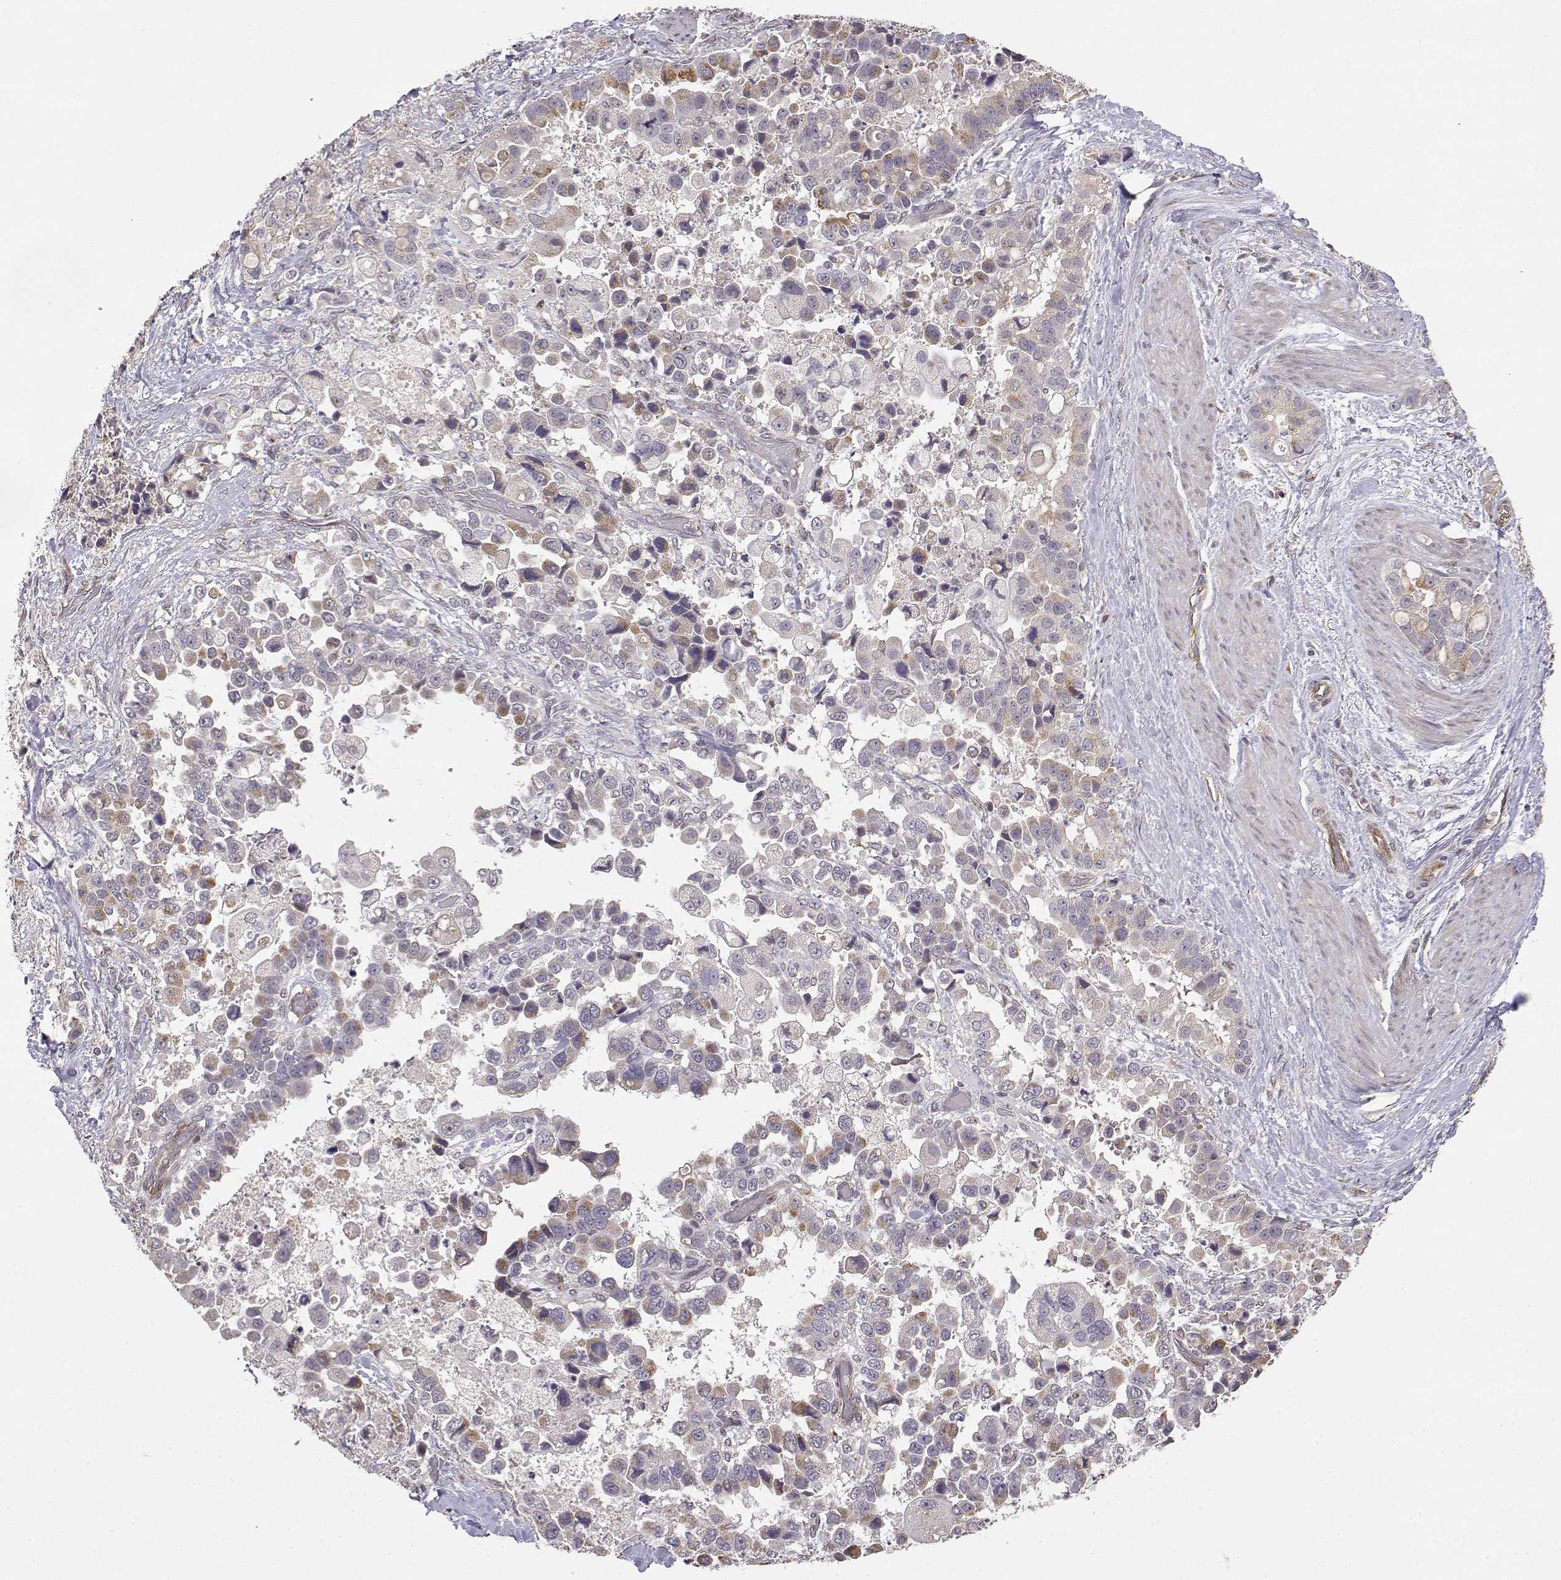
{"staining": {"intensity": "moderate", "quantity": "<25%", "location": "cytoplasmic/membranous"}, "tissue": "stomach cancer", "cell_type": "Tumor cells", "image_type": "cancer", "snomed": [{"axis": "morphology", "description": "Adenocarcinoma, NOS"}, {"axis": "topography", "description": "Stomach"}], "caption": "An image of adenocarcinoma (stomach) stained for a protein shows moderate cytoplasmic/membranous brown staining in tumor cells.", "gene": "IFITM1", "patient": {"sex": "male", "age": 59}}